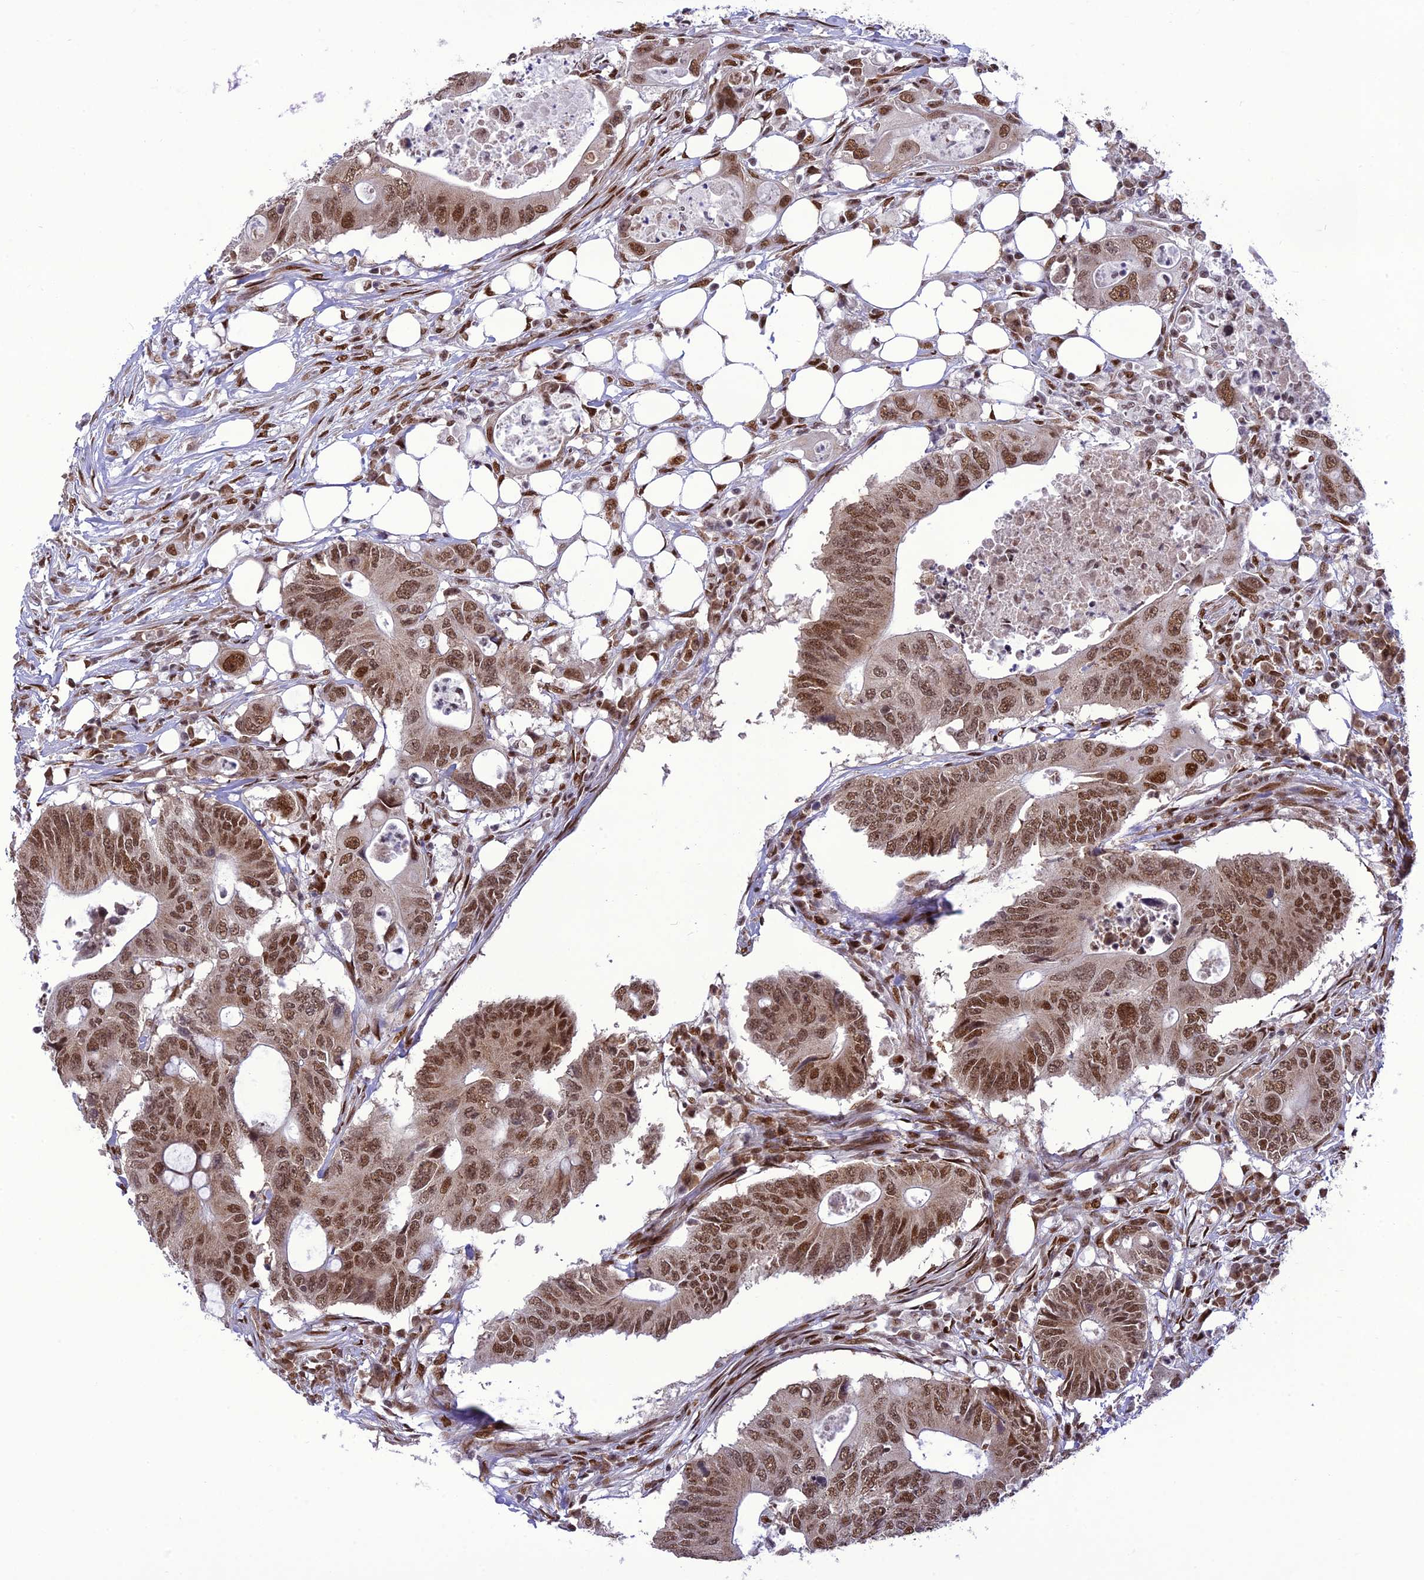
{"staining": {"intensity": "moderate", "quantity": ">75%", "location": "nuclear"}, "tissue": "colorectal cancer", "cell_type": "Tumor cells", "image_type": "cancer", "snomed": [{"axis": "morphology", "description": "Adenocarcinoma, NOS"}, {"axis": "topography", "description": "Colon"}], "caption": "Immunohistochemistry (IHC) micrograph of neoplastic tissue: colorectal cancer stained using immunohistochemistry exhibits medium levels of moderate protein expression localized specifically in the nuclear of tumor cells, appearing as a nuclear brown color.", "gene": "DDX1", "patient": {"sex": "male", "age": 71}}